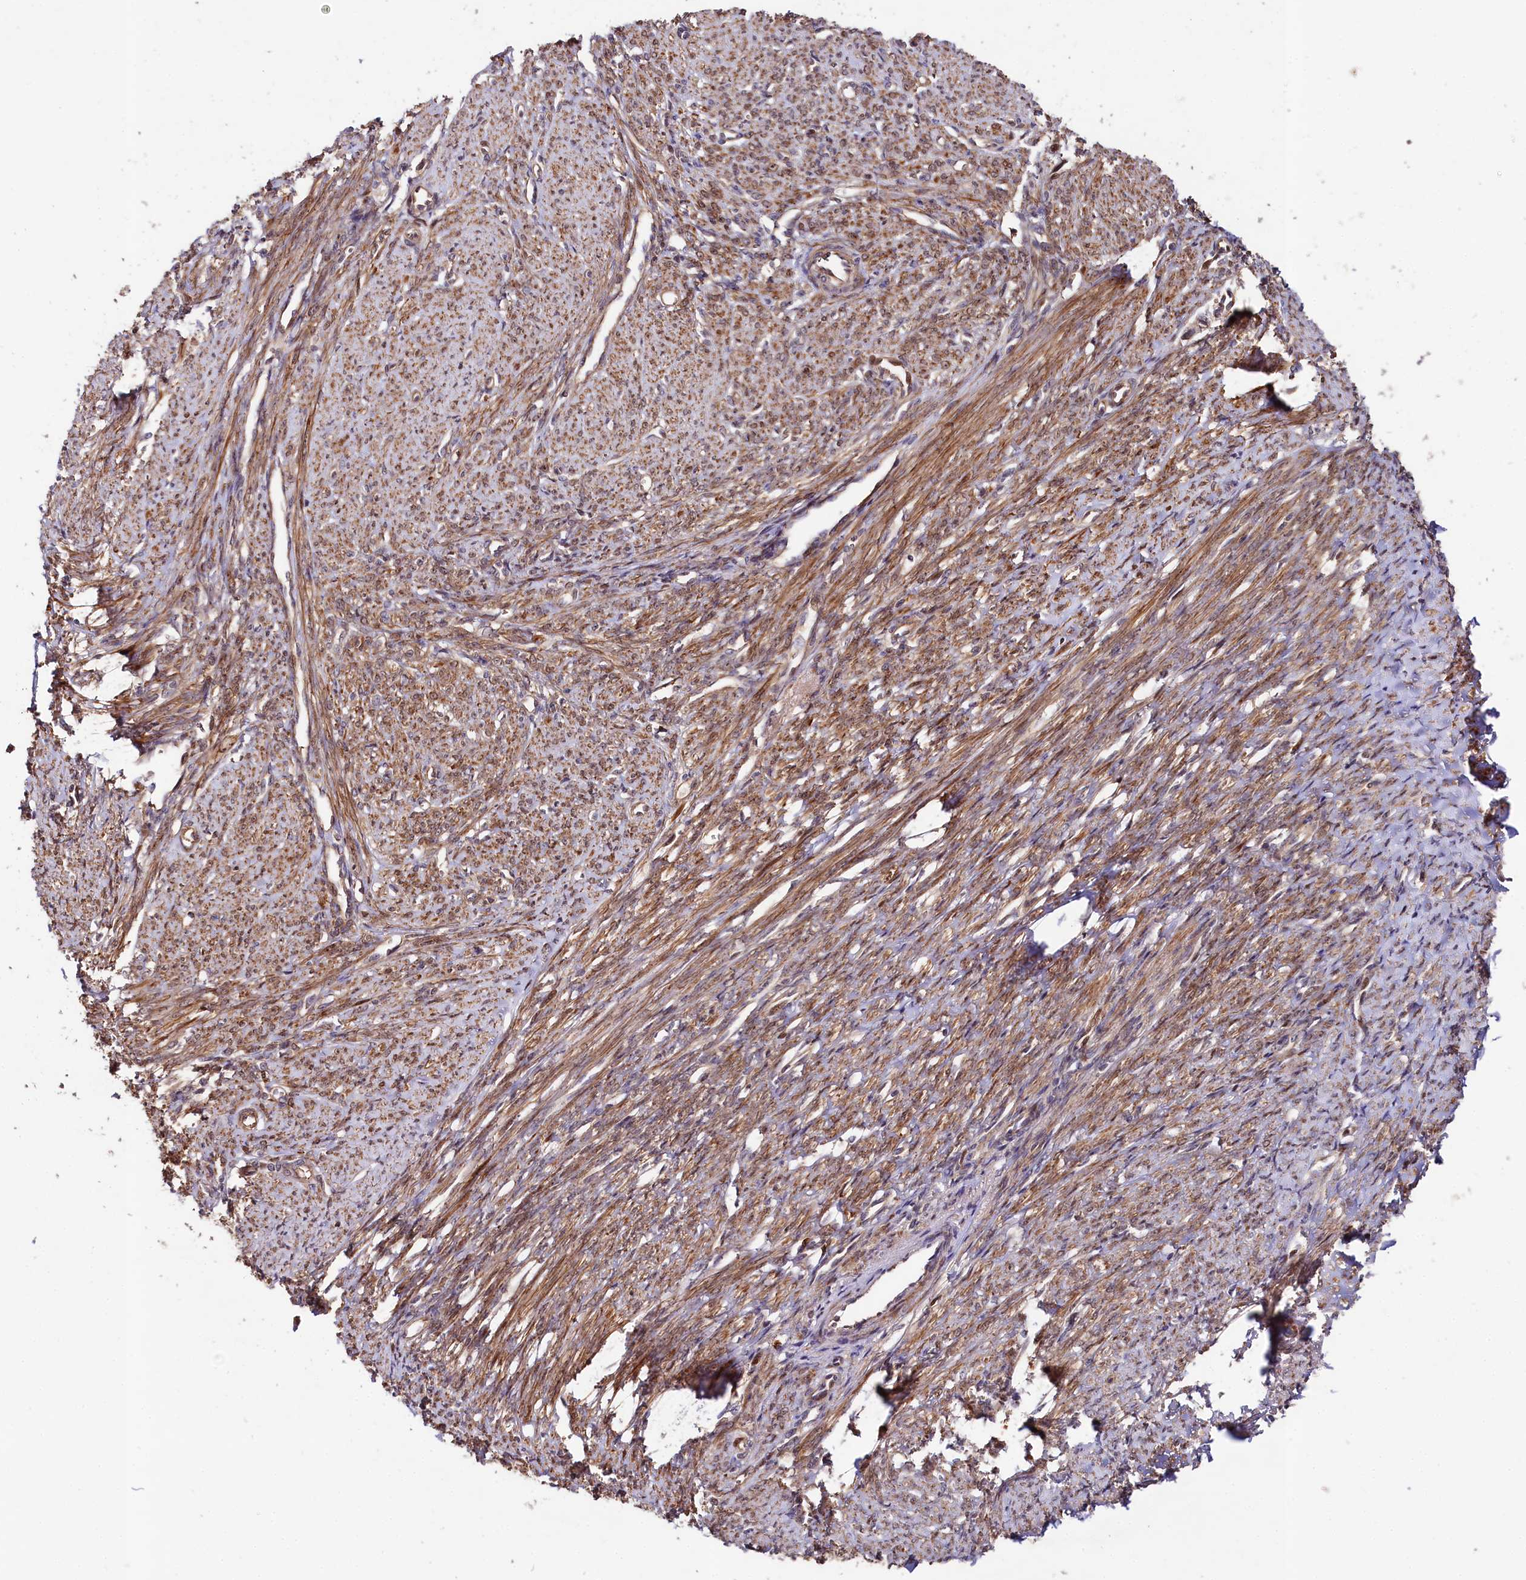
{"staining": {"intensity": "strong", "quantity": ">75%", "location": "cytoplasmic/membranous"}, "tissue": "smooth muscle", "cell_type": "Smooth muscle cells", "image_type": "normal", "snomed": [{"axis": "morphology", "description": "Normal tissue, NOS"}, {"axis": "topography", "description": "Smooth muscle"}, {"axis": "topography", "description": "Uterus"}], "caption": "Immunohistochemical staining of benign smooth muscle shows >75% levels of strong cytoplasmic/membranous protein staining in about >75% of smooth muscle cells. The staining is performed using DAB (3,3'-diaminobenzidine) brown chromogen to label protein expression. The nuclei are counter-stained blue using hematoxylin.", "gene": "NEDD1", "patient": {"sex": "female", "age": 59}}